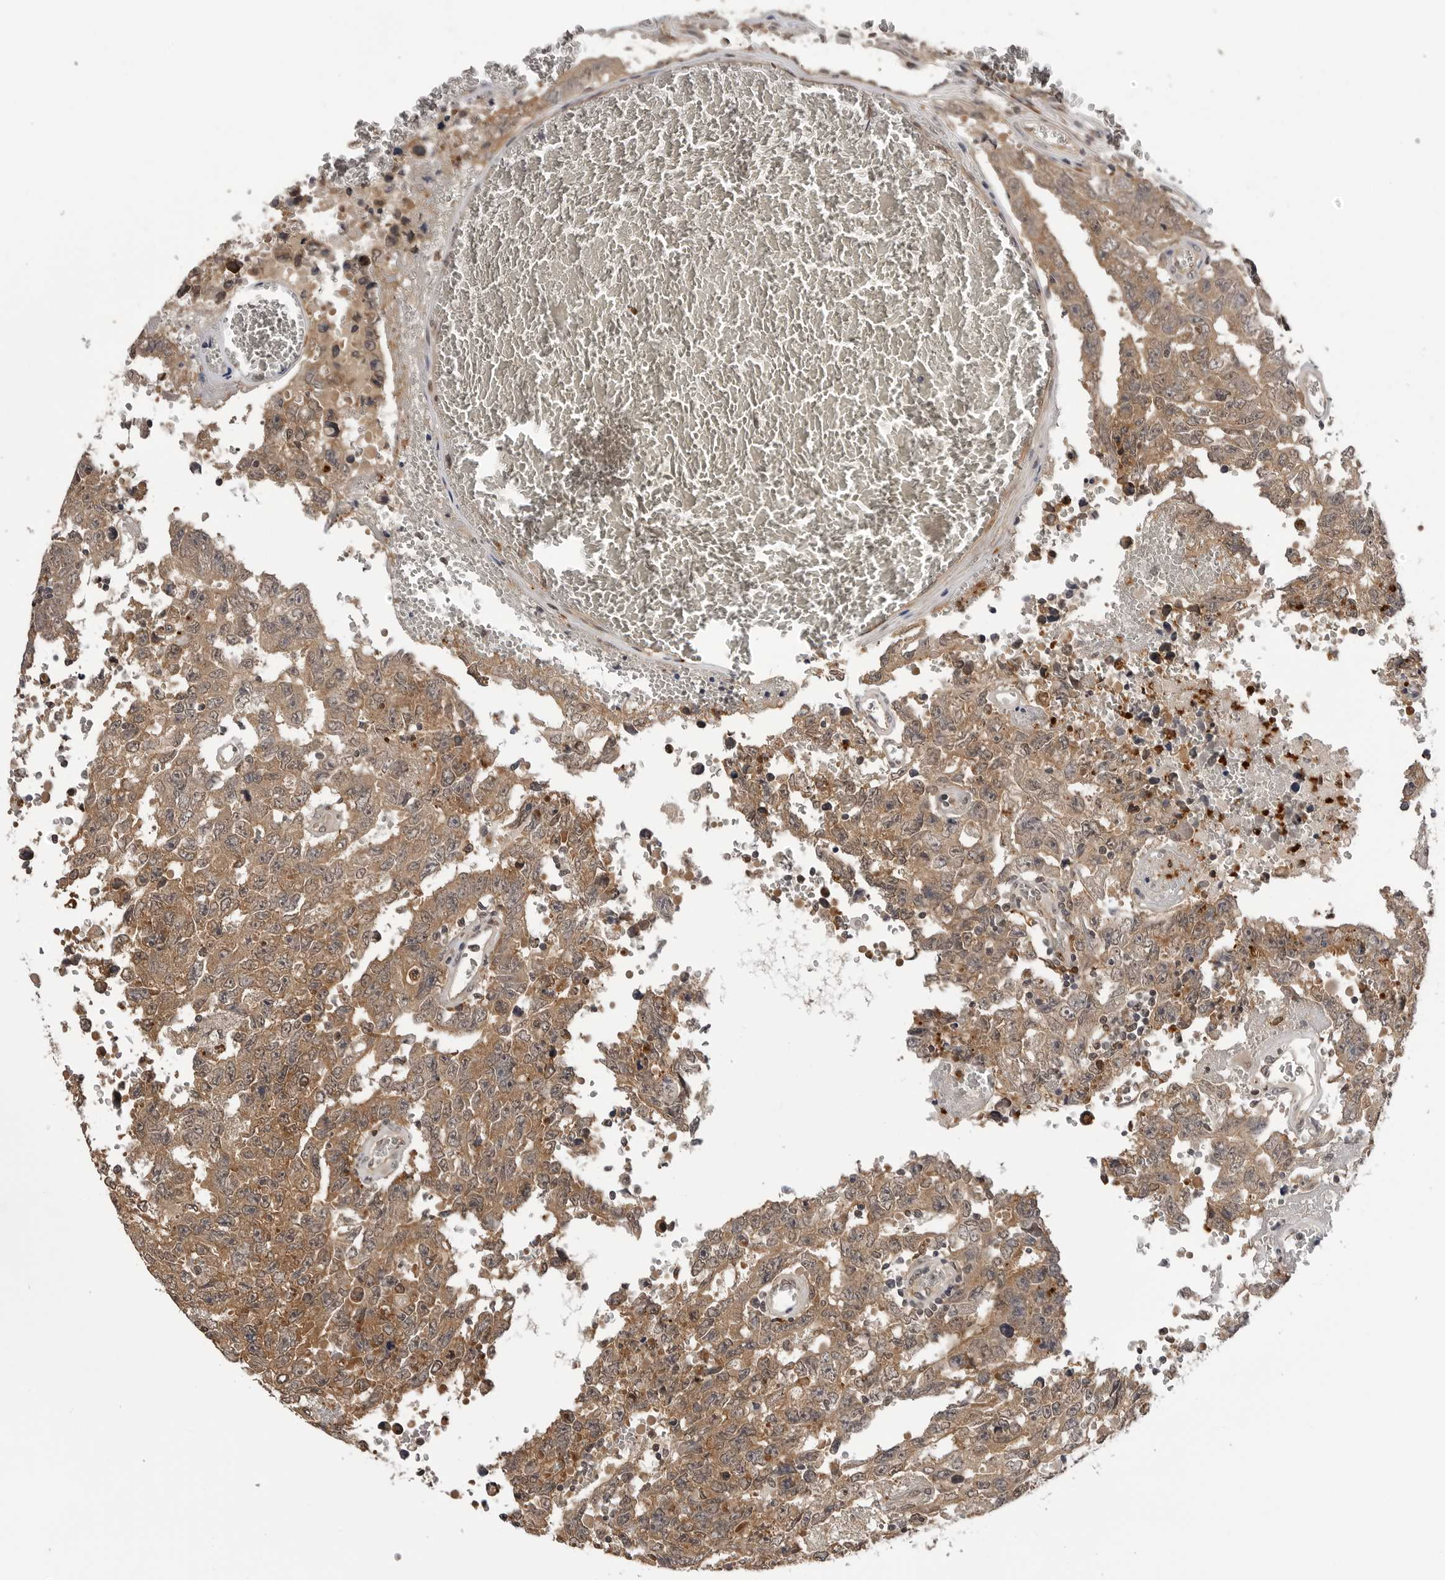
{"staining": {"intensity": "moderate", "quantity": ">75%", "location": "cytoplasmic/membranous"}, "tissue": "testis cancer", "cell_type": "Tumor cells", "image_type": "cancer", "snomed": [{"axis": "morphology", "description": "Carcinoma, Embryonal, NOS"}, {"axis": "topography", "description": "Testis"}], "caption": "A medium amount of moderate cytoplasmic/membranous expression is appreciated in approximately >75% of tumor cells in testis cancer (embryonal carcinoma) tissue.", "gene": "TRMT13", "patient": {"sex": "male", "age": 26}}